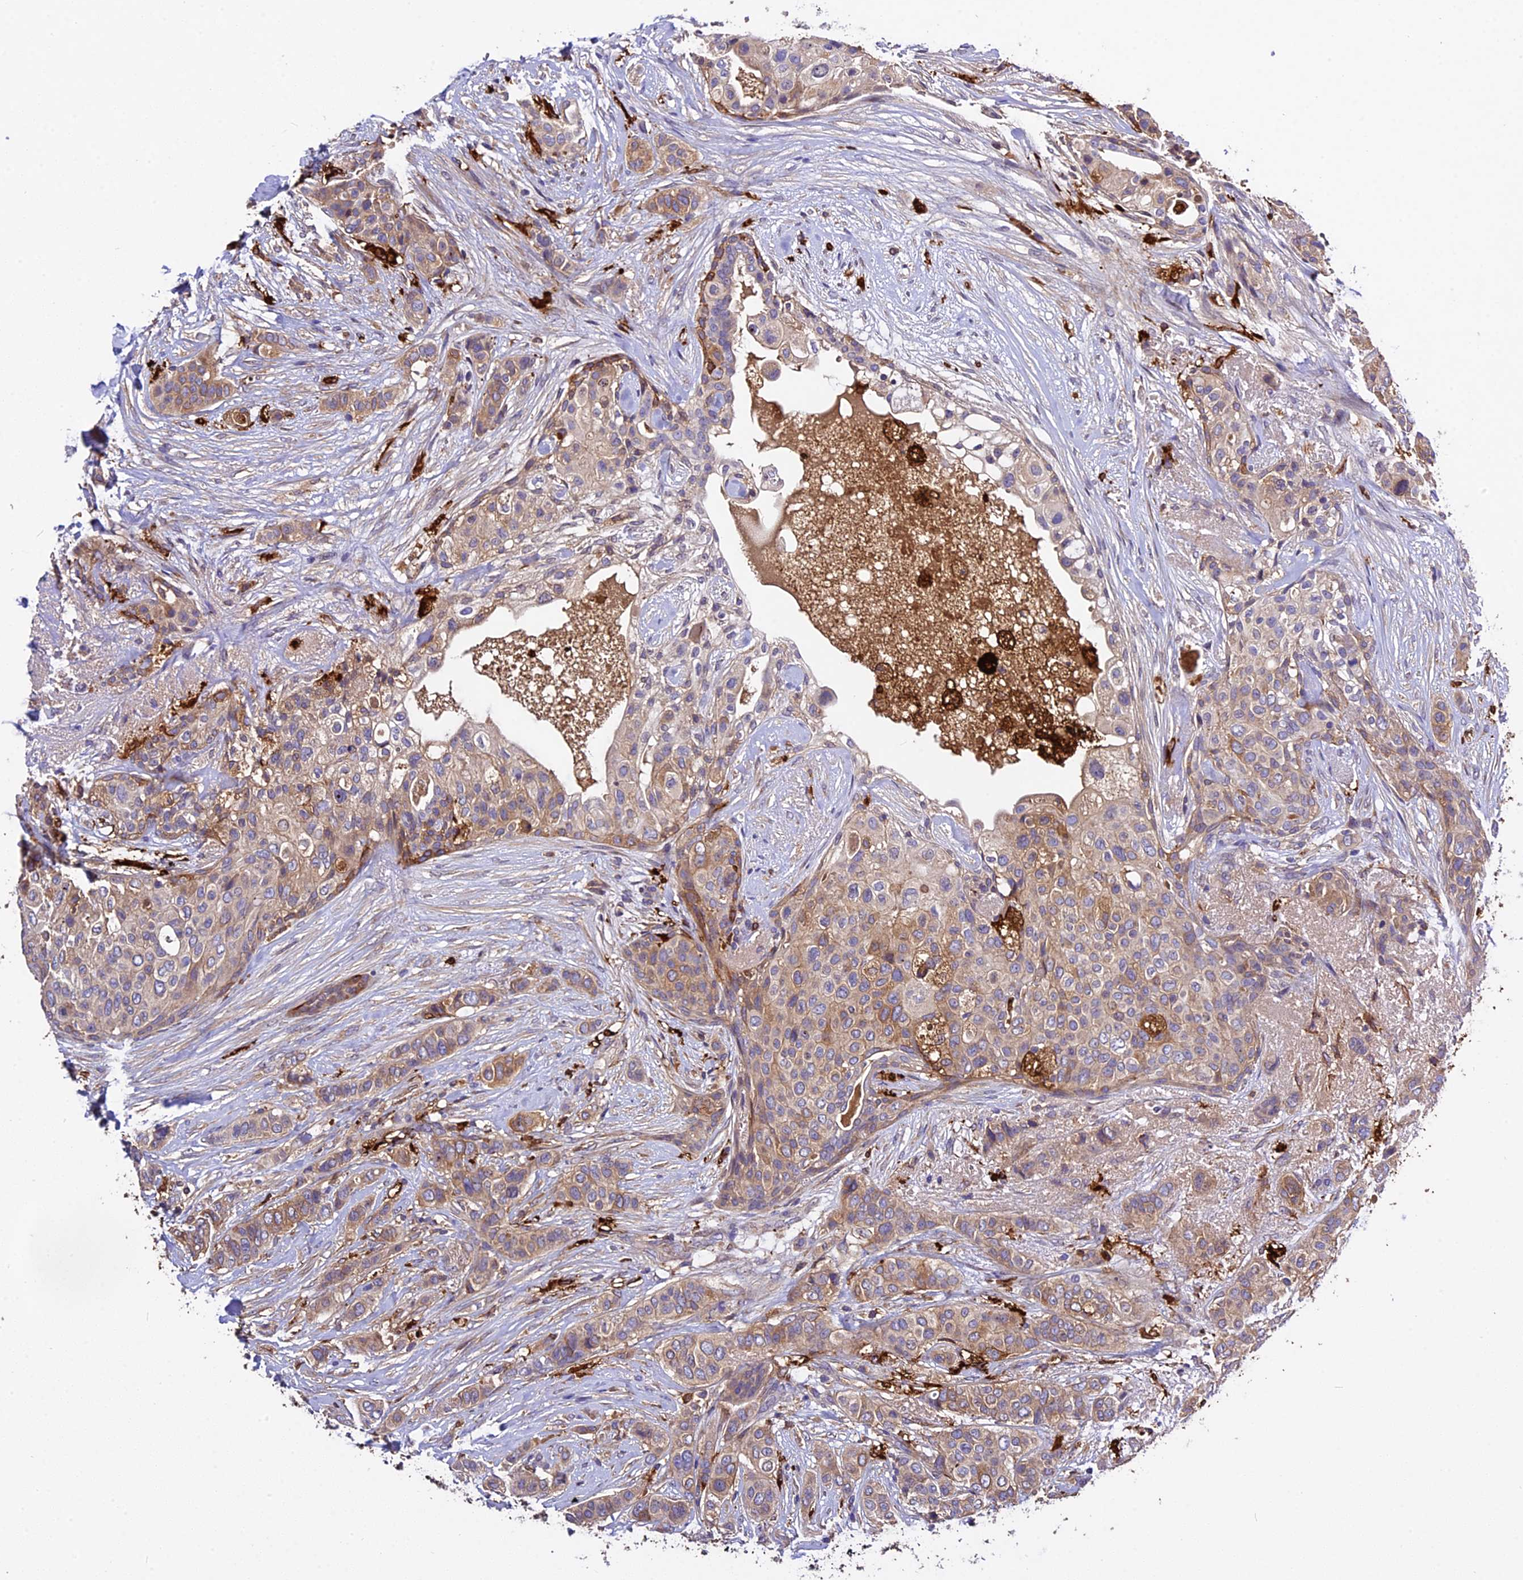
{"staining": {"intensity": "weak", "quantity": ">75%", "location": "cytoplasmic/membranous"}, "tissue": "breast cancer", "cell_type": "Tumor cells", "image_type": "cancer", "snomed": [{"axis": "morphology", "description": "Lobular carcinoma"}, {"axis": "topography", "description": "Breast"}], "caption": "IHC image of neoplastic tissue: human breast cancer (lobular carcinoma) stained using immunohistochemistry (IHC) exhibits low levels of weak protein expression localized specifically in the cytoplasmic/membranous of tumor cells, appearing as a cytoplasmic/membranous brown color.", "gene": "CILP2", "patient": {"sex": "female", "age": 51}}